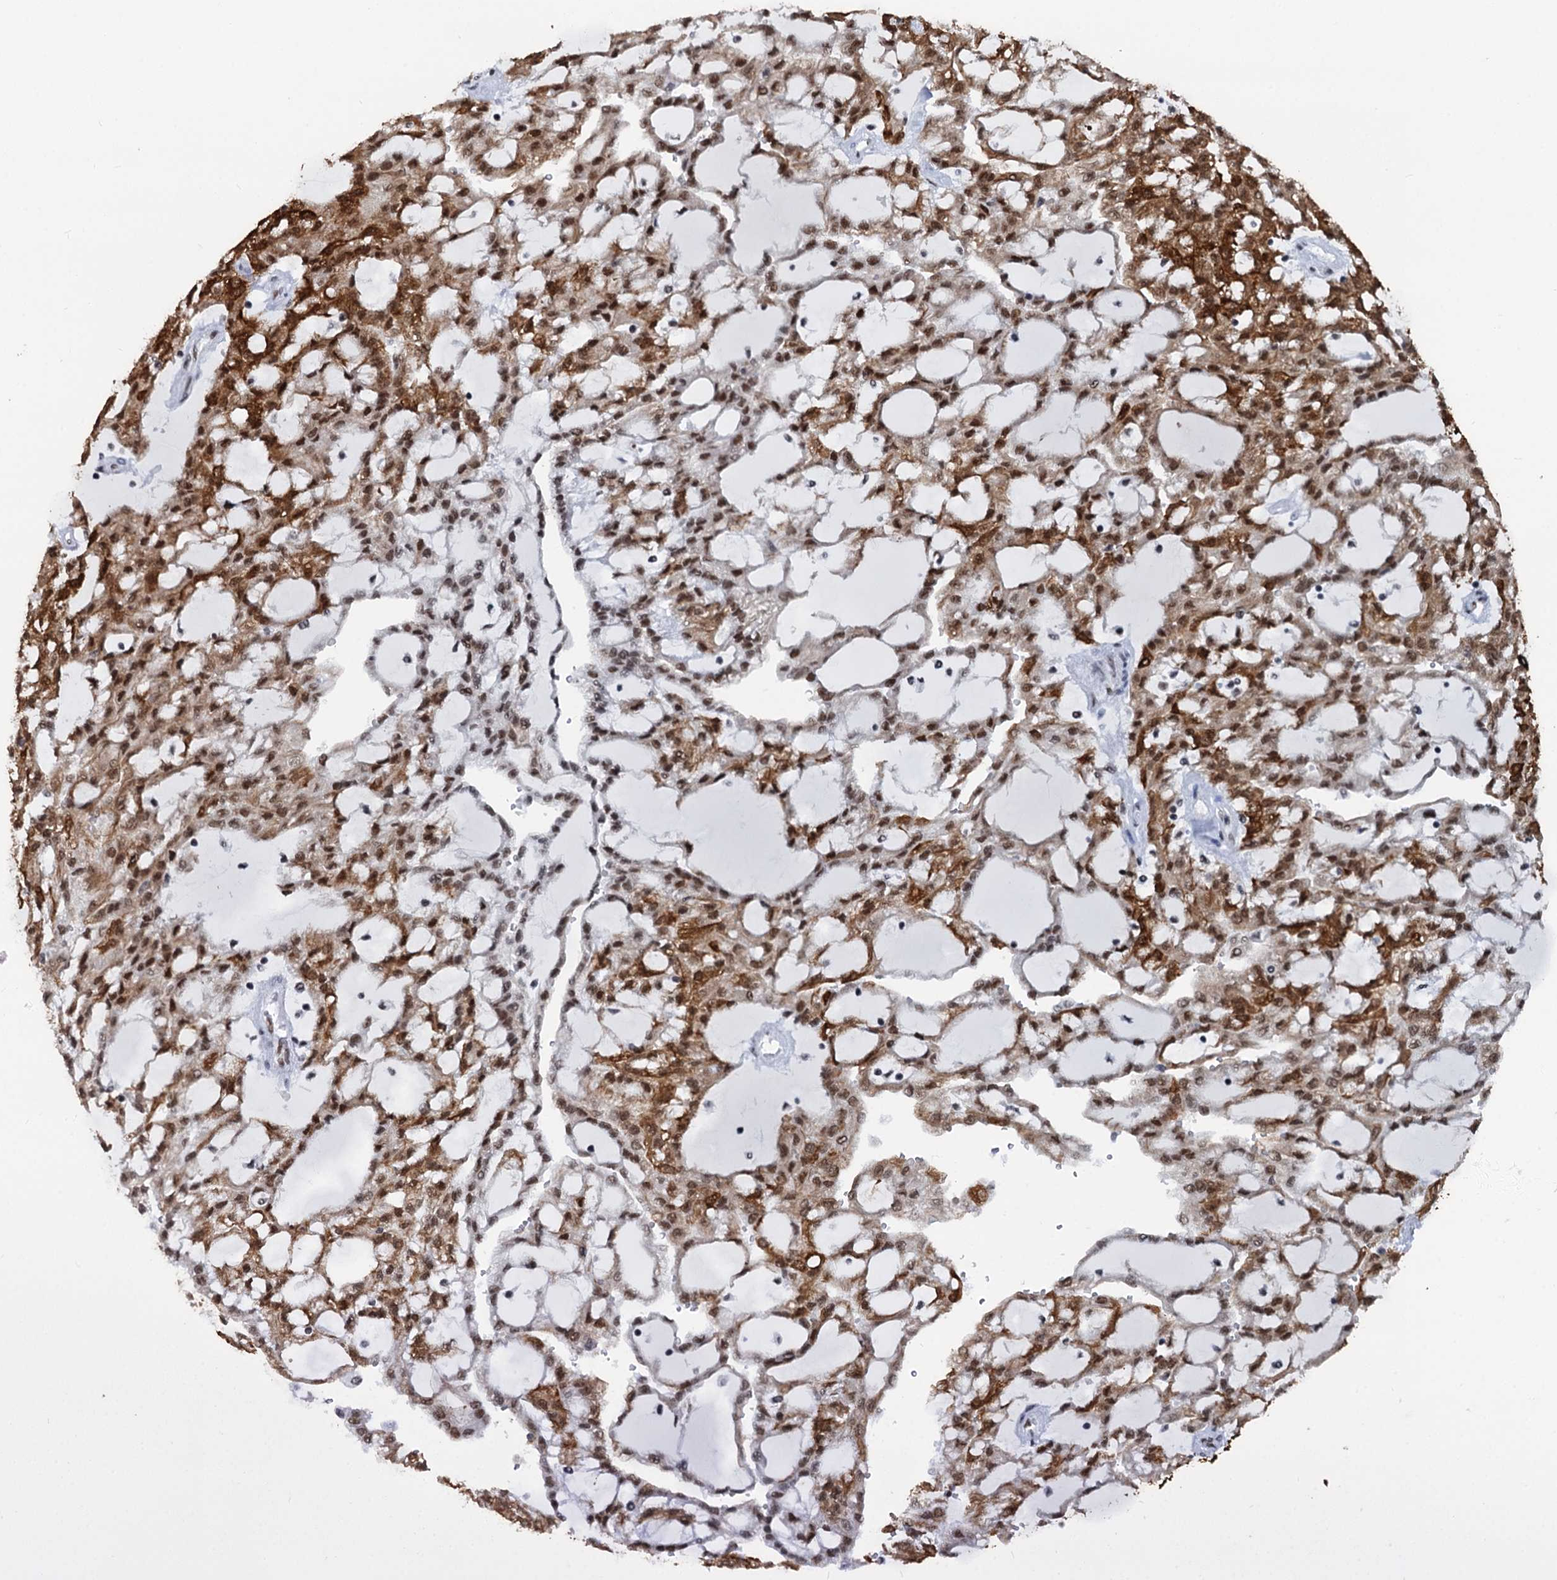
{"staining": {"intensity": "moderate", "quantity": ">75%", "location": "cytoplasmic/membranous,nuclear"}, "tissue": "renal cancer", "cell_type": "Tumor cells", "image_type": "cancer", "snomed": [{"axis": "morphology", "description": "Adenocarcinoma, NOS"}, {"axis": "topography", "description": "Kidney"}], "caption": "DAB immunohistochemical staining of human renal cancer exhibits moderate cytoplasmic/membranous and nuclear protein expression in approximately >75% of tumor cells. (DAB (3,3'-diaminobenzidine) = brown stain, brightfield microscopy at high magnification).", "gene": "DDX23", "patient": {"sex": "male", "age": 63}}